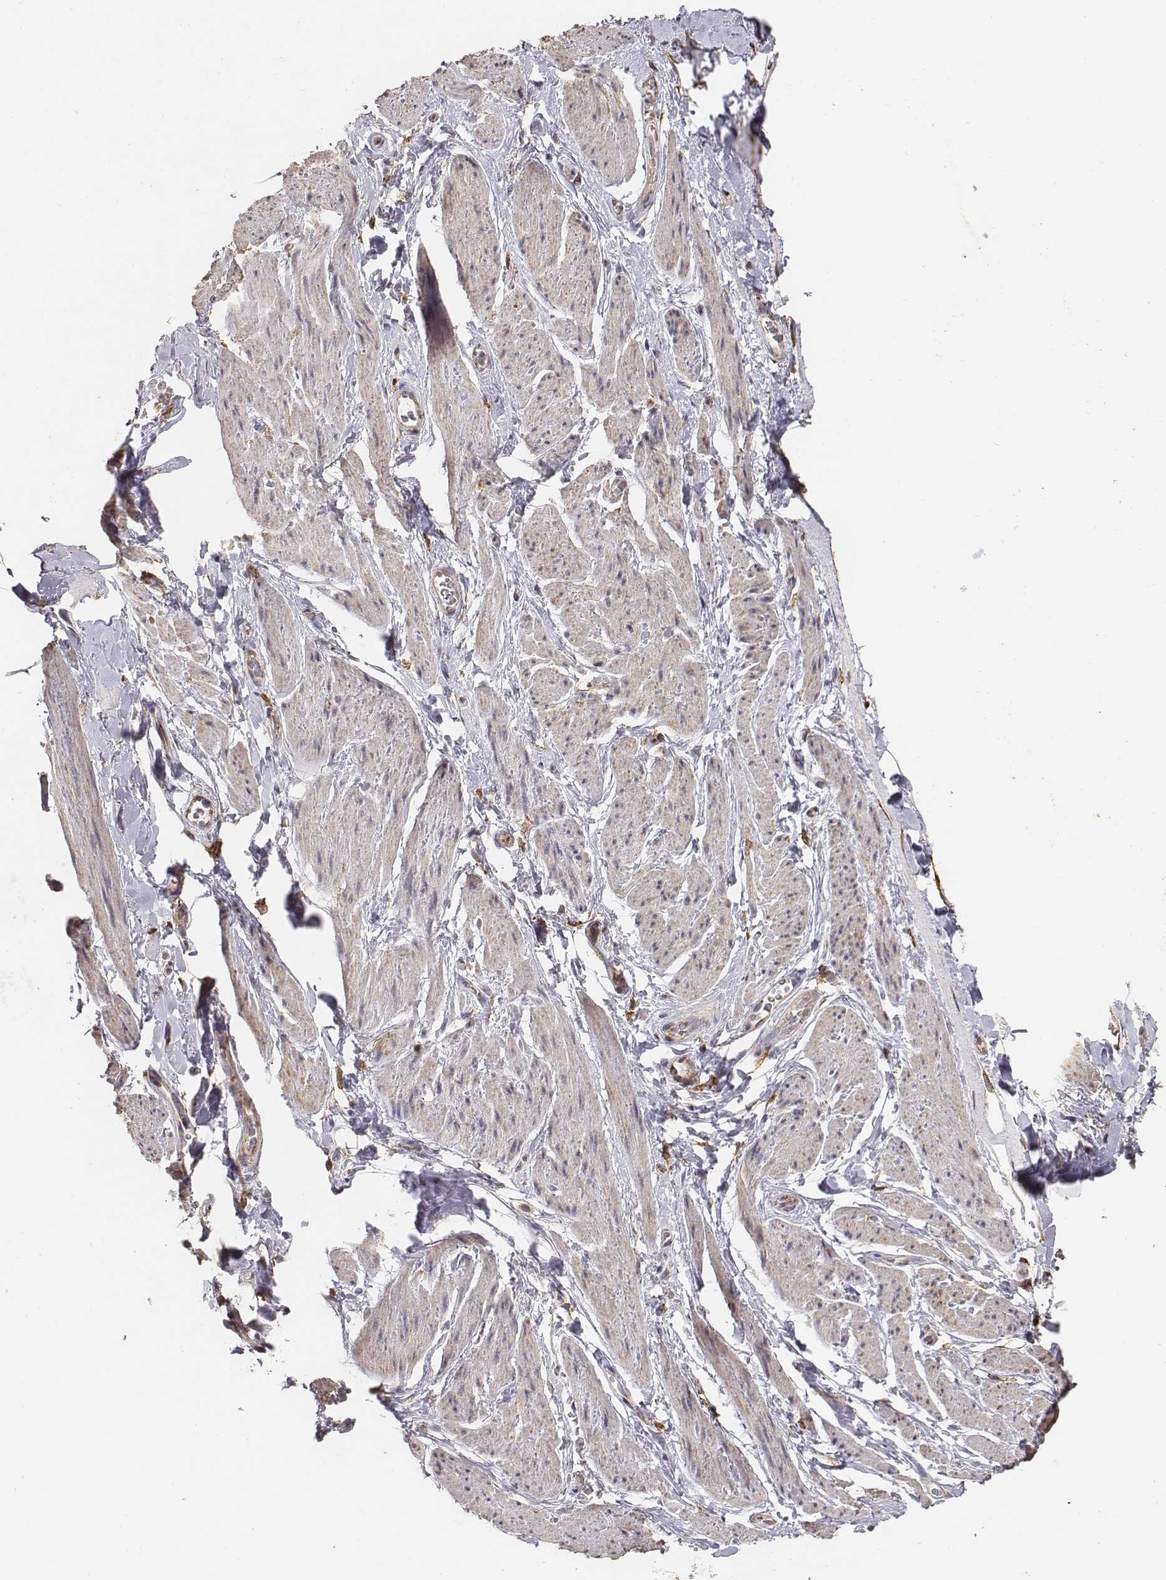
{"staining": {"intensity": "weak", "quantity": ">75%", "location": "cytoplasmic/membranous"}, "tissue": "adipose tissue", "cell_type": "Adipocytes", "image_type": "normal", "snomed": [{"axis": "morphology", "description": "Normal tissue, NOS"}, {"axis": "topography", "description": "Anal"}, {"axis": "topography", "description": "Peripheral nerve tissue"}], "caption": "This is a photomicrograph of IHC staining of normal adipose tissue, which shows weak expression in the cytoplasmic/membranous of adipocytes.", "gene": "AP1B1", "patient": {"sex": "male", "age": 53}}